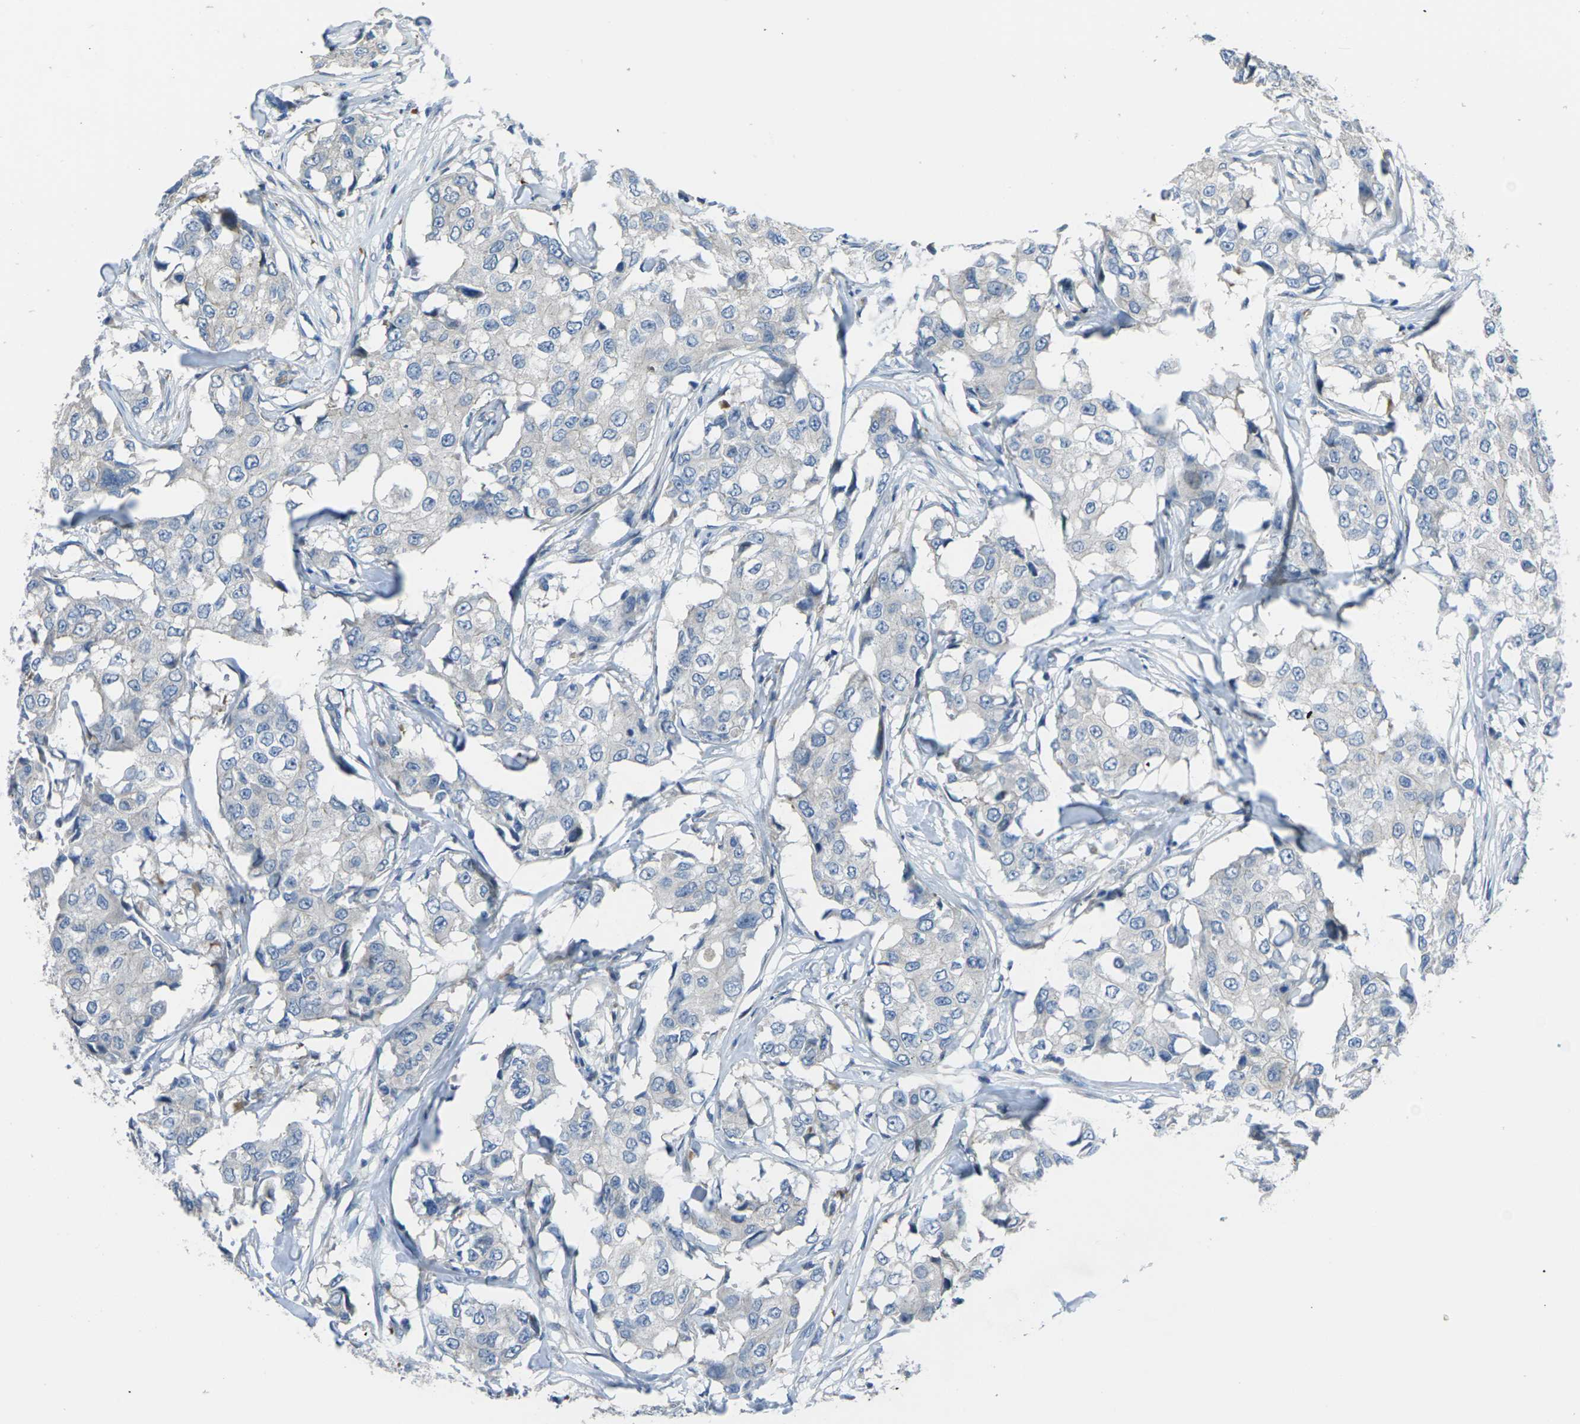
{"staining": {"intensity": "negative", "quantity": "none", "location": "none"}, "tissue": "breast cancer", "cell_type": "Tumor cells", "image_type": "cancer", "snomed": [{"axis": "morphology", "description": "Duct carcinoma"}, {"axis": "topography", "description": "Breast"}], "caption": "This is an IHC image of human invasive ductal carcinoma (breast). There is no staining in tumor cells.", "gene": "EDNRA", "patient": {"sex": "female", "age": 27}}